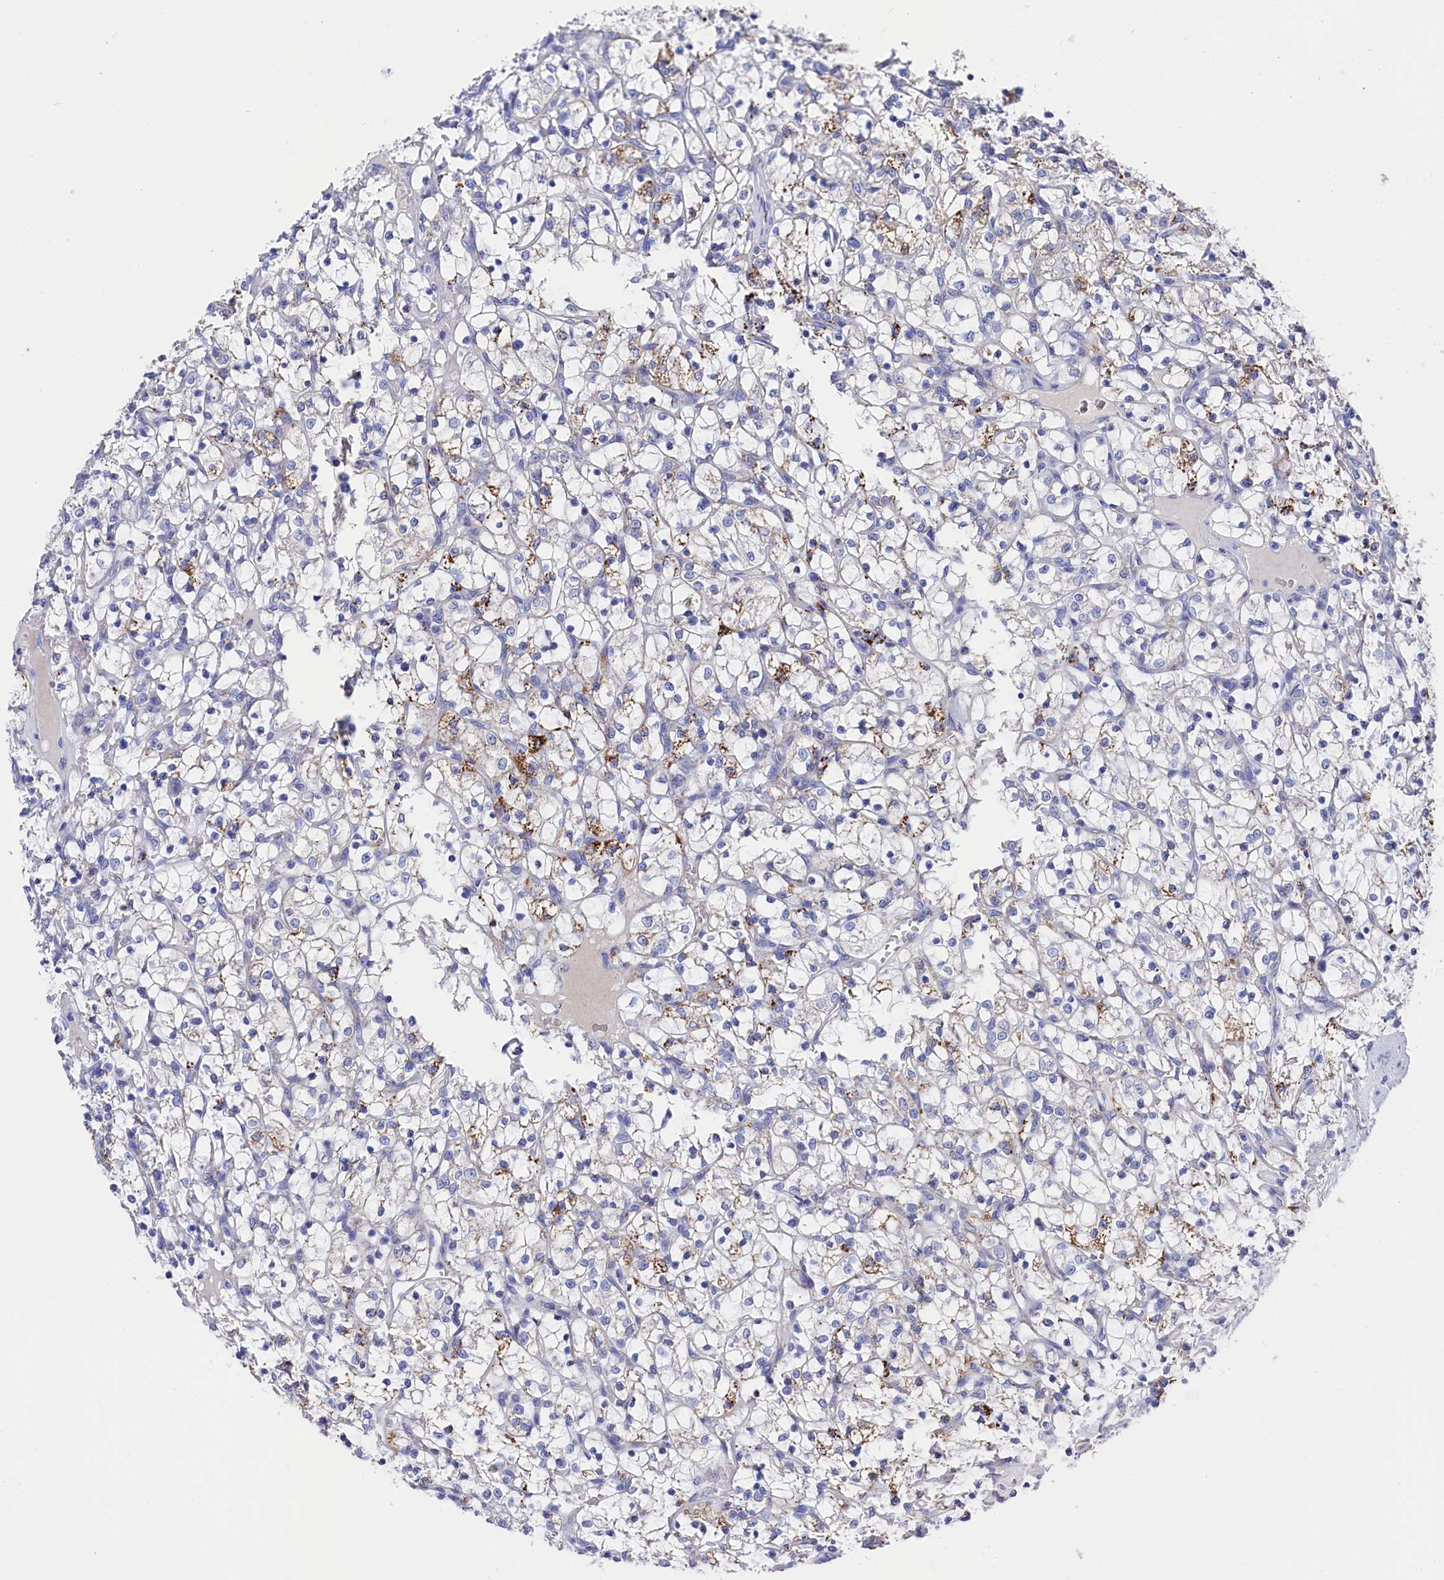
{"staining": {"intensity": "weak", "quantity": "<25%", "location": "cytoplasmic/membranous"}, "tissue": "renal cancer", "cell_type": "Tumor cells", "image_type": "cancer", "snomed": [{"axis": "morphology", "description": "Adenocarcinoma, NOS"}, {"axis": "topography", "description": "Kidney"}], "caption": "Protein analysis of renal adenocarcinoma shows no significant staining in tumor cells.", "gene": "MMAB", "patient": {"sex": "female", "age": 69}}